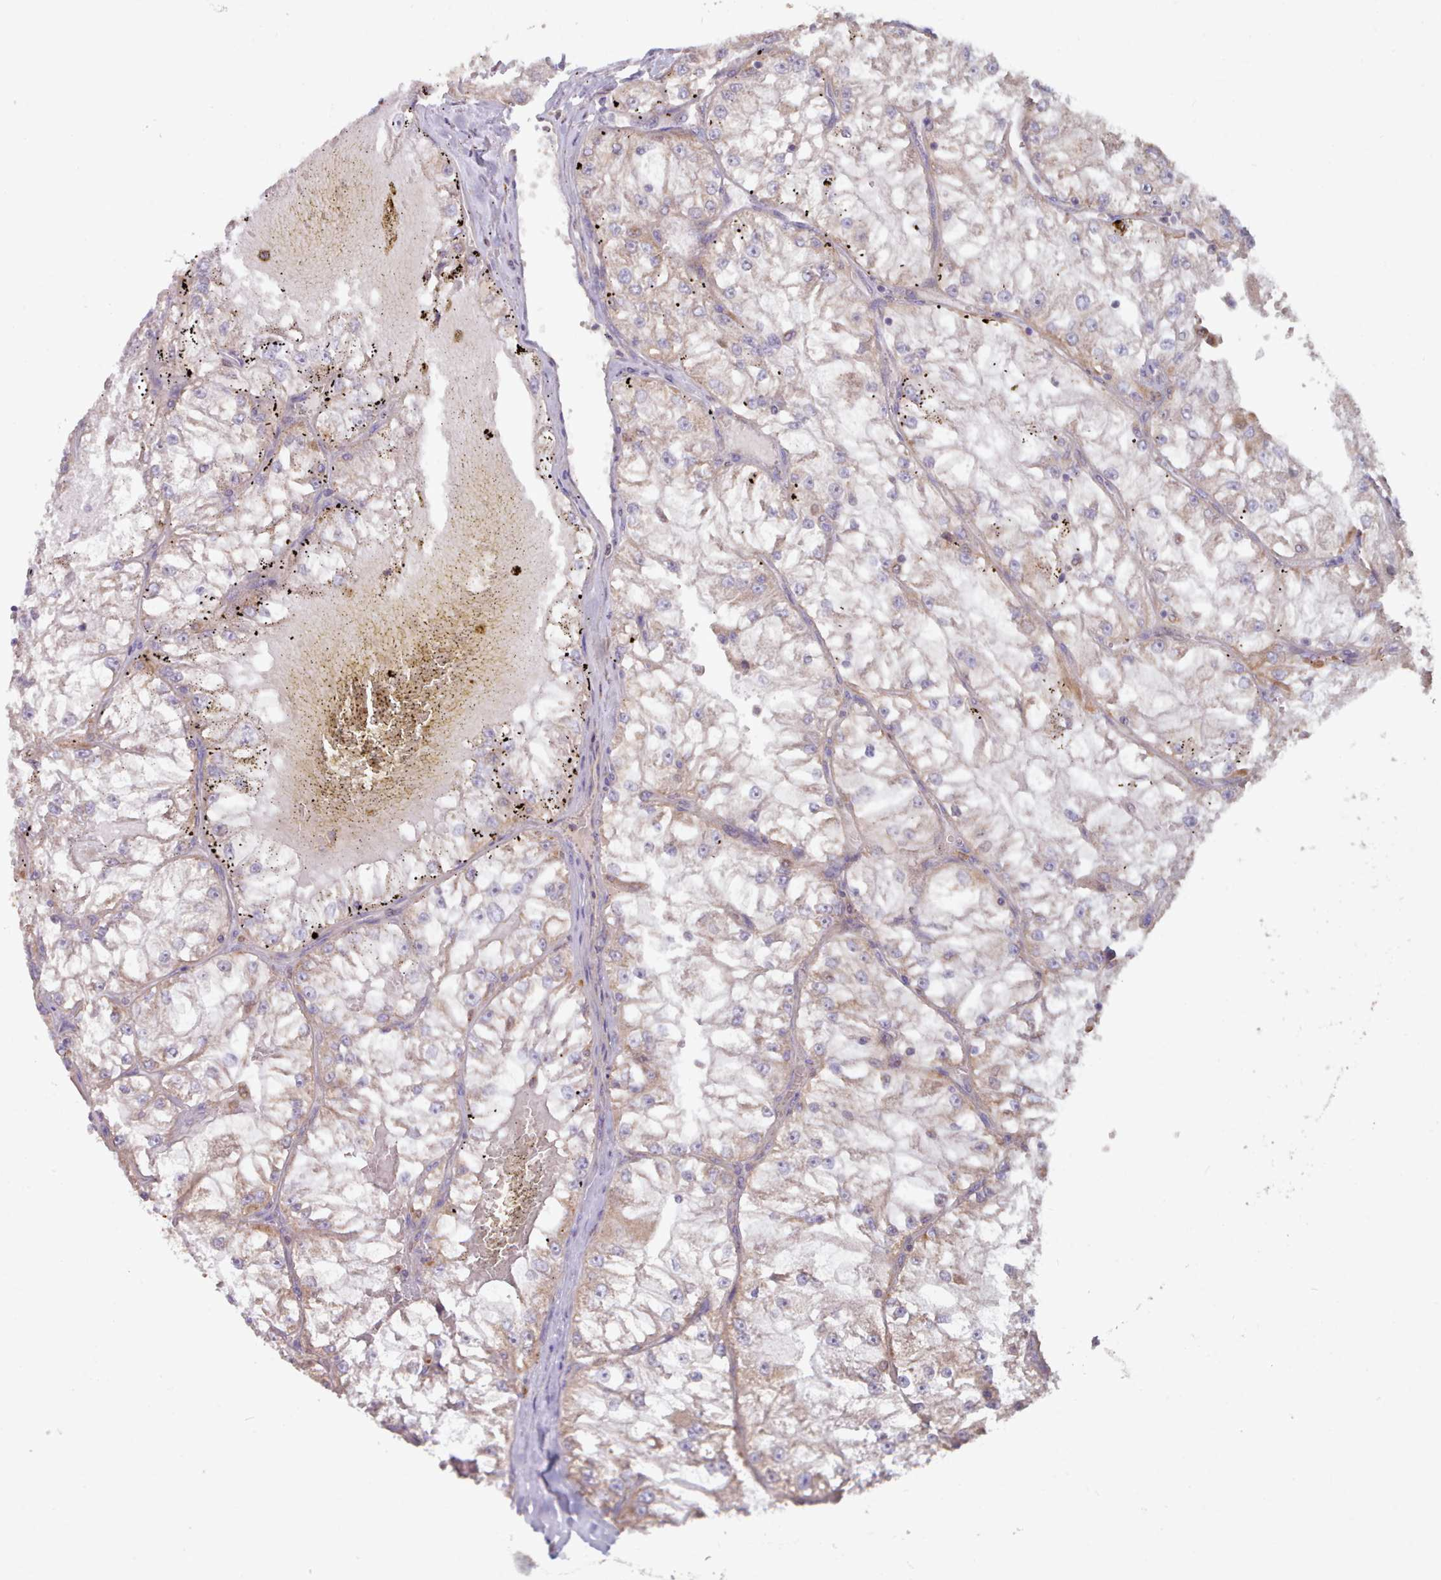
{"staining": {"intensity": "moderate", "quantity": "25%-75%", "location": "cytoplasmic/membranous"}, "tissue": "renal cancer", "cell_type": "Tumor cells", "image_type": "cancer", "snomed": [{"axis": "morphology", "description": "Adenocarcinoma, NOS"}, {"axis": "topography", "description": "Kidney"}], "caption": "This photomicrograph exhibits immunohistochemistry (IHC) staining of renal cancer (adenocarcinoma), with medium moderate cytoplasmic/membranous positivity in approximately 25%-75% of tumor cells.", "gene": "HSDL2", "patient": {"sex": "female", "age": 72}}